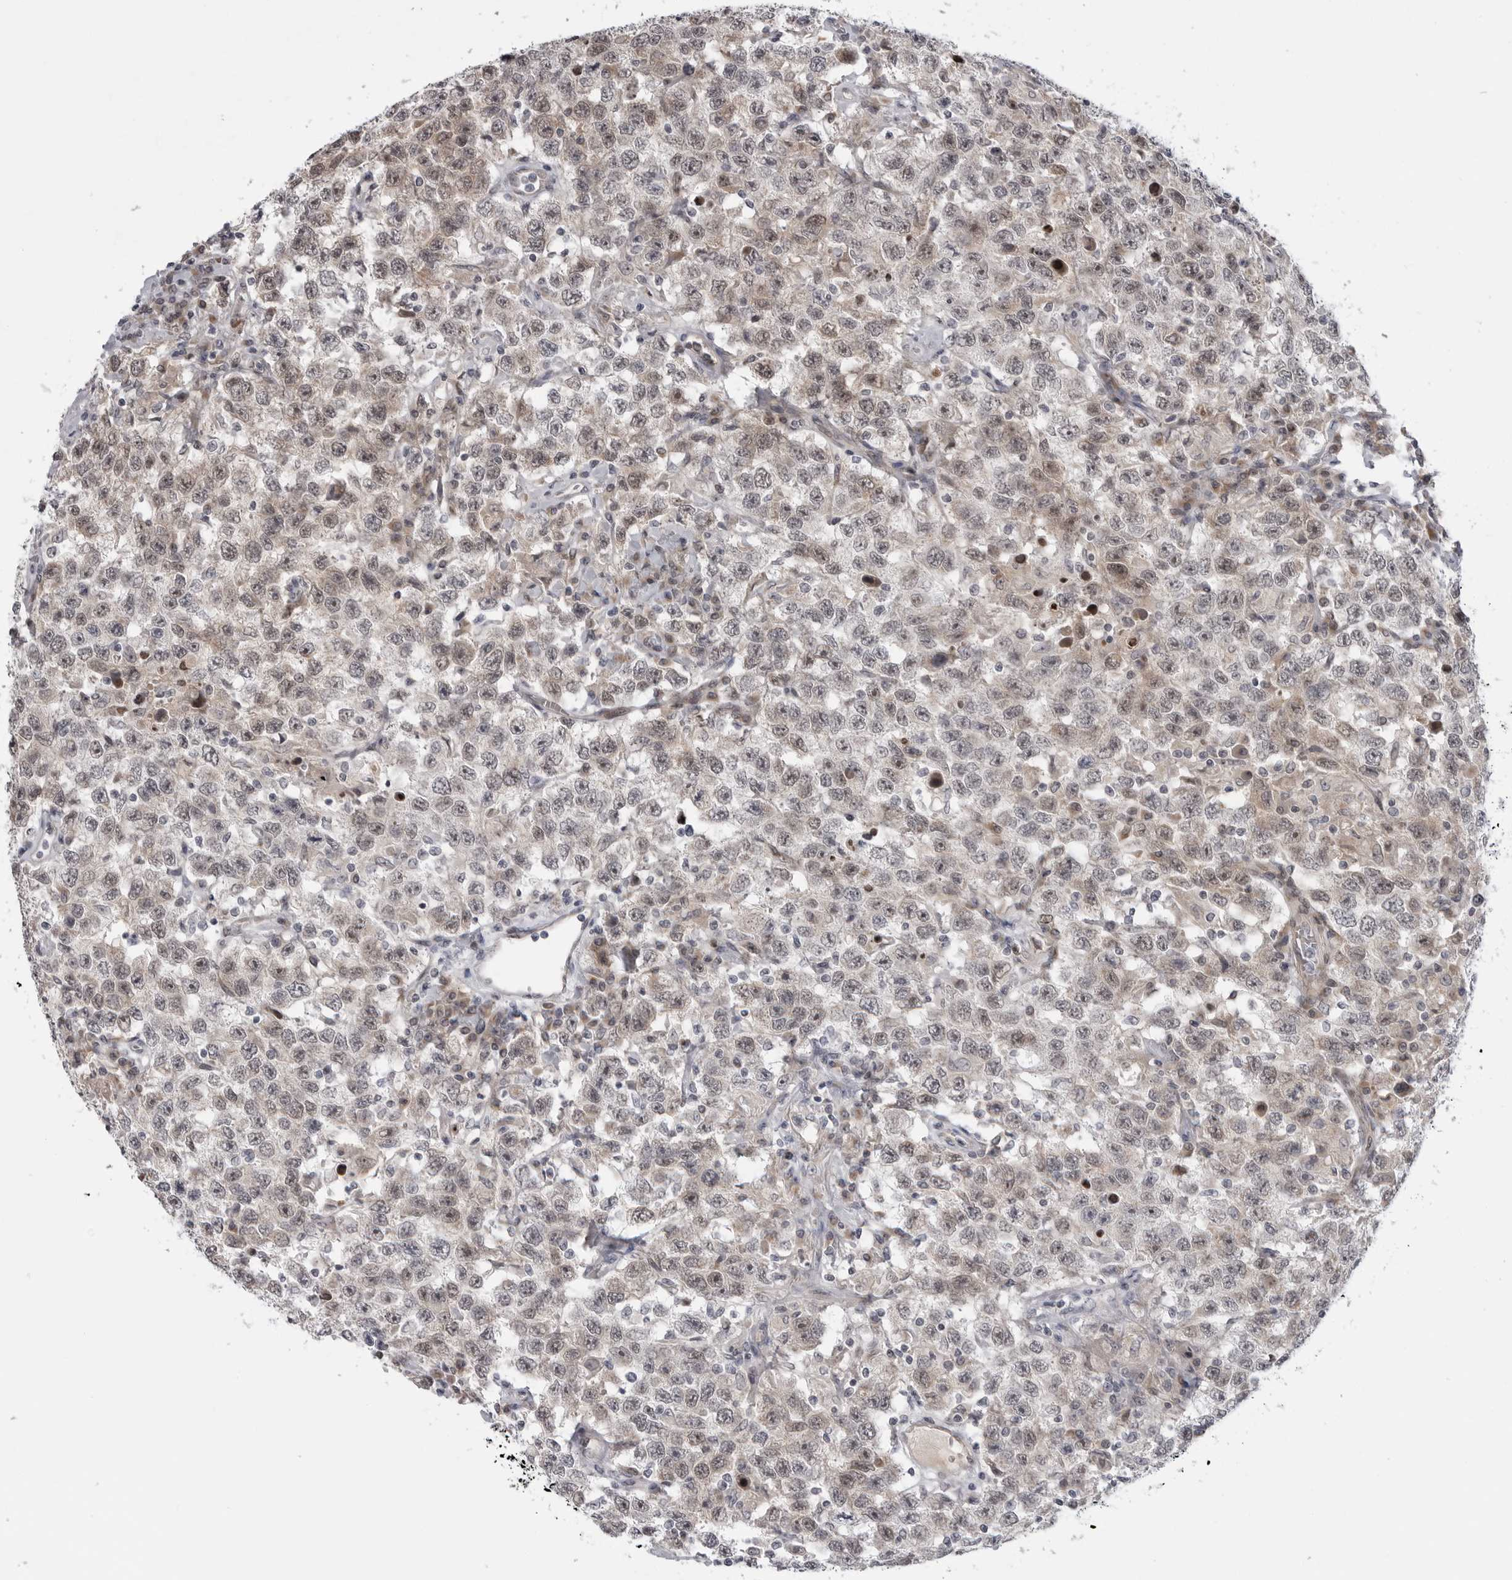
{"staining": {"intensity": "weak", "quantity": ">75%", "location": "nuclear"}, "tissue": "testis cancer", "cell_type": "Tumor cells", "image_type": "cancer", "snomed": [{"axis": "morphology", "description": "Seminoma, NOS"}, {"axis": "topography", "description": "Testis"}], "caption": "A brown stain highlights weak nuclear expression of a protein in human testis cancer tumor cells.", "gene": "LRRC45", "patient": {"sex": "male", "age": 41}}